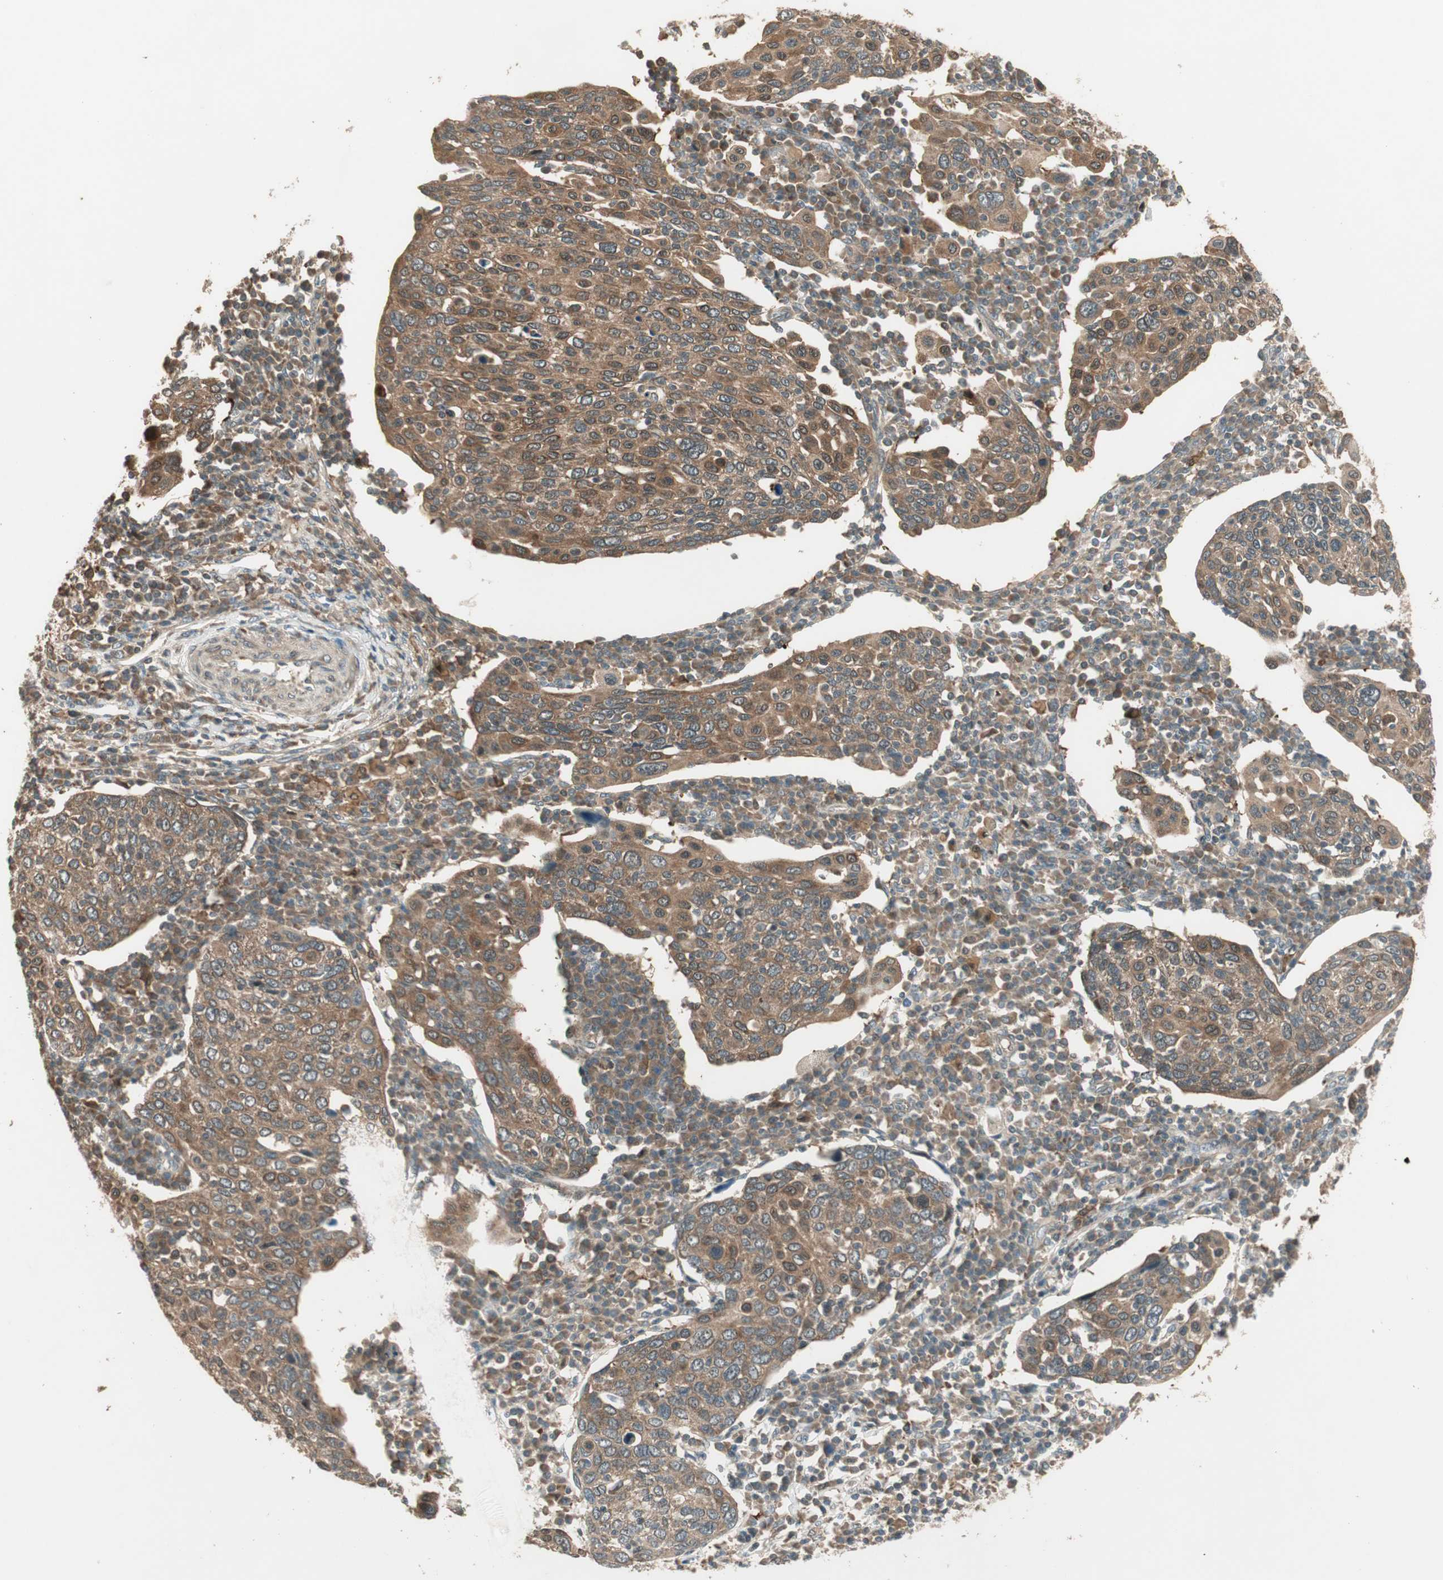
{"staining": {"intensity": "moderate", "quantity": ">75%", "location": "cytoplasmic/membranous"}, "tissue": "cervical cancer", "cell_type": "Tumor cells", "image_type": "cancer", "snomed": [{"axis": "morphology", "description": "Squamous cell carcinoma, NOS"}, {"axis": "topography", "description": "Cervix"}], "caption": "Human cervical cancer (squamous cell carcinoma) stained for a protein (brown) demonstrates moderate cytoplasmic/membranous positive positivity in approximately >75% of tumor cells.", "gene": "CNOT4", "patient": {"sex": "female", "age": 40}}